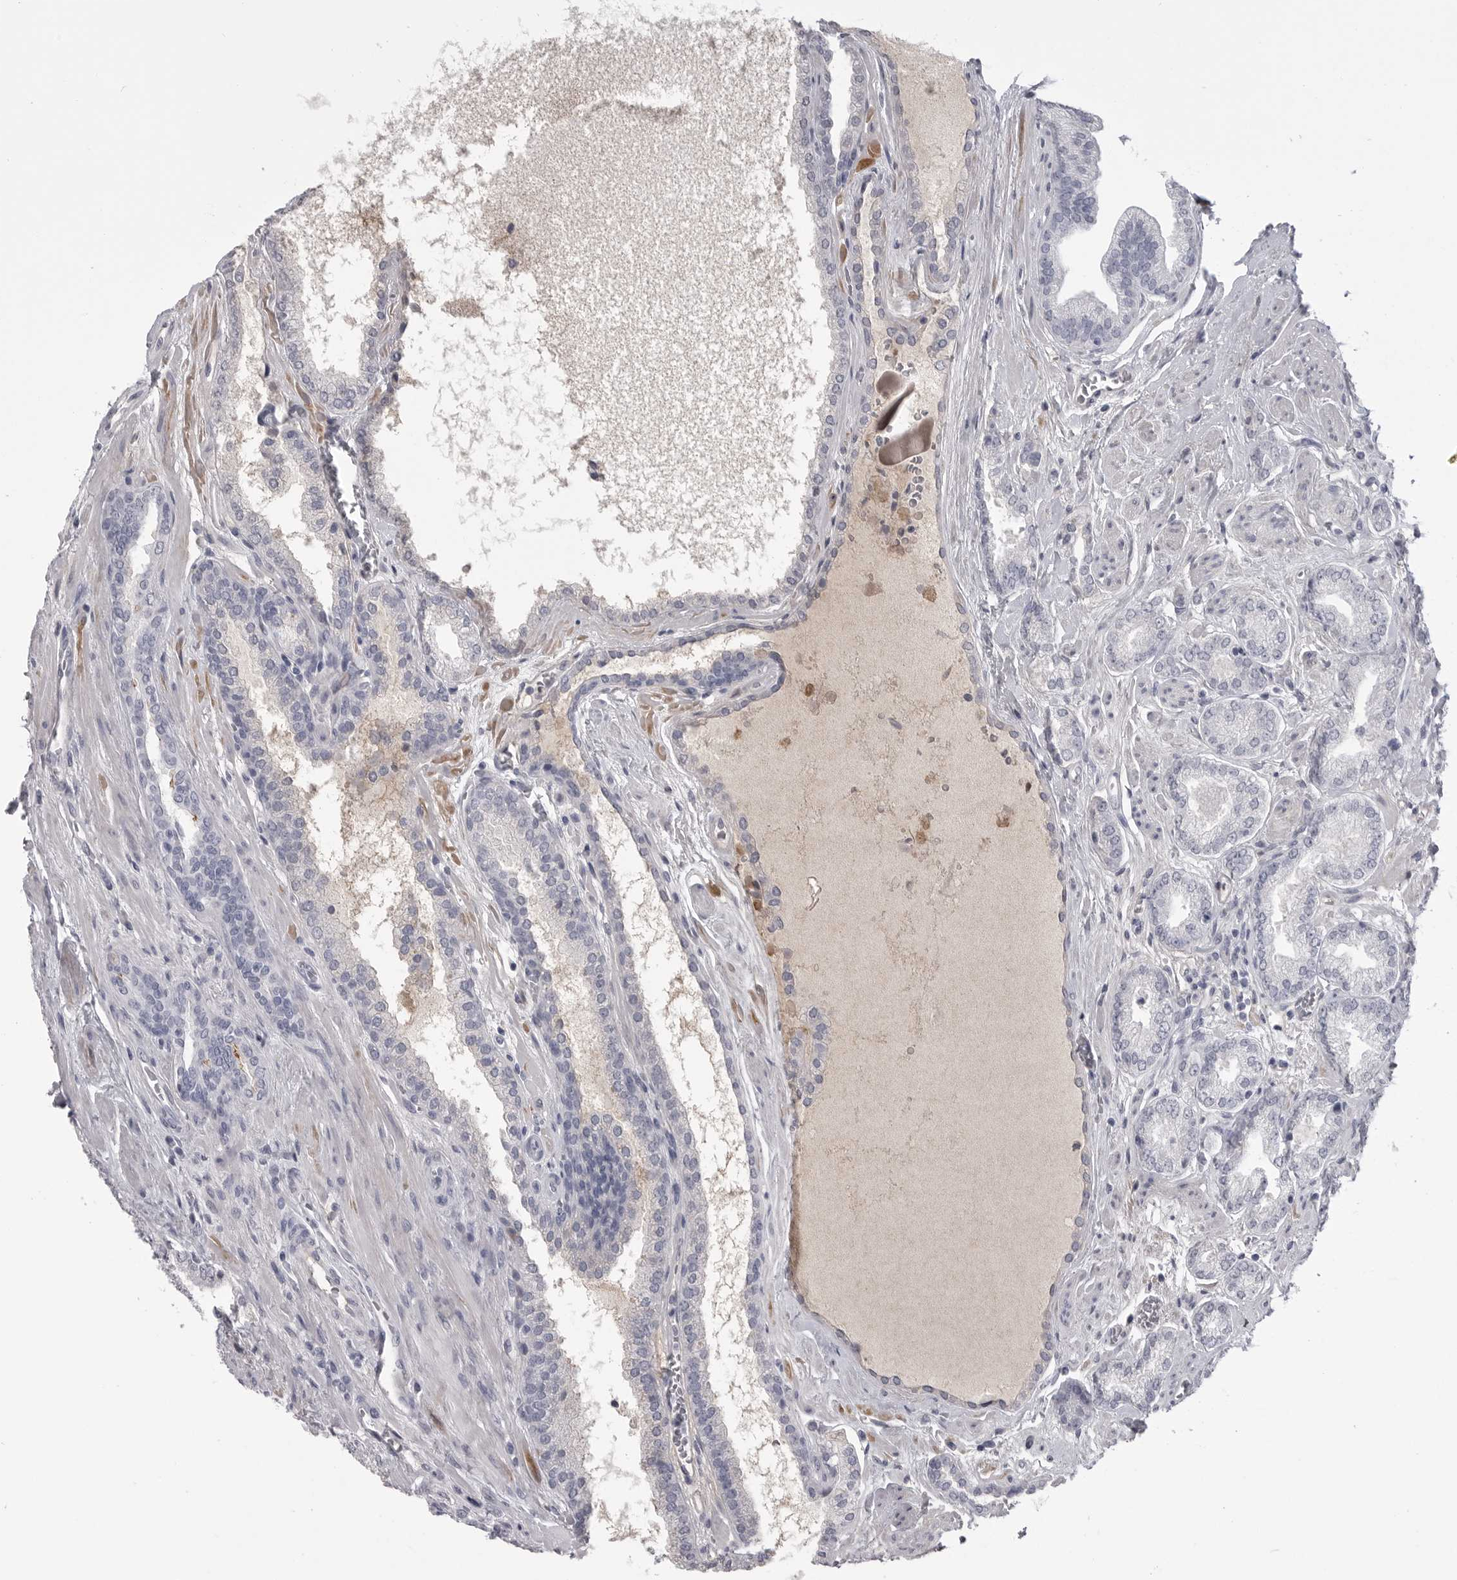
{"staining": {"intensity": "negative", "quantity": "none", "location": "none"}, "tissue": "prostate cancer", "cell_type": "Tumor cells", "image_type": "cancer", "snomed": [{"axis": "morphology", "description": "Adenocarcinoma, Low grade"}, {"axis": "topography", "description": "Prostate"}], "caption": "Immunohistochemical staining of adenocarcinoma (low-grade) (prostate) exhibits no significant staining in tumor cells.", "gene": "SERPING1", "patient": {"sex": "male", "age": 62}}